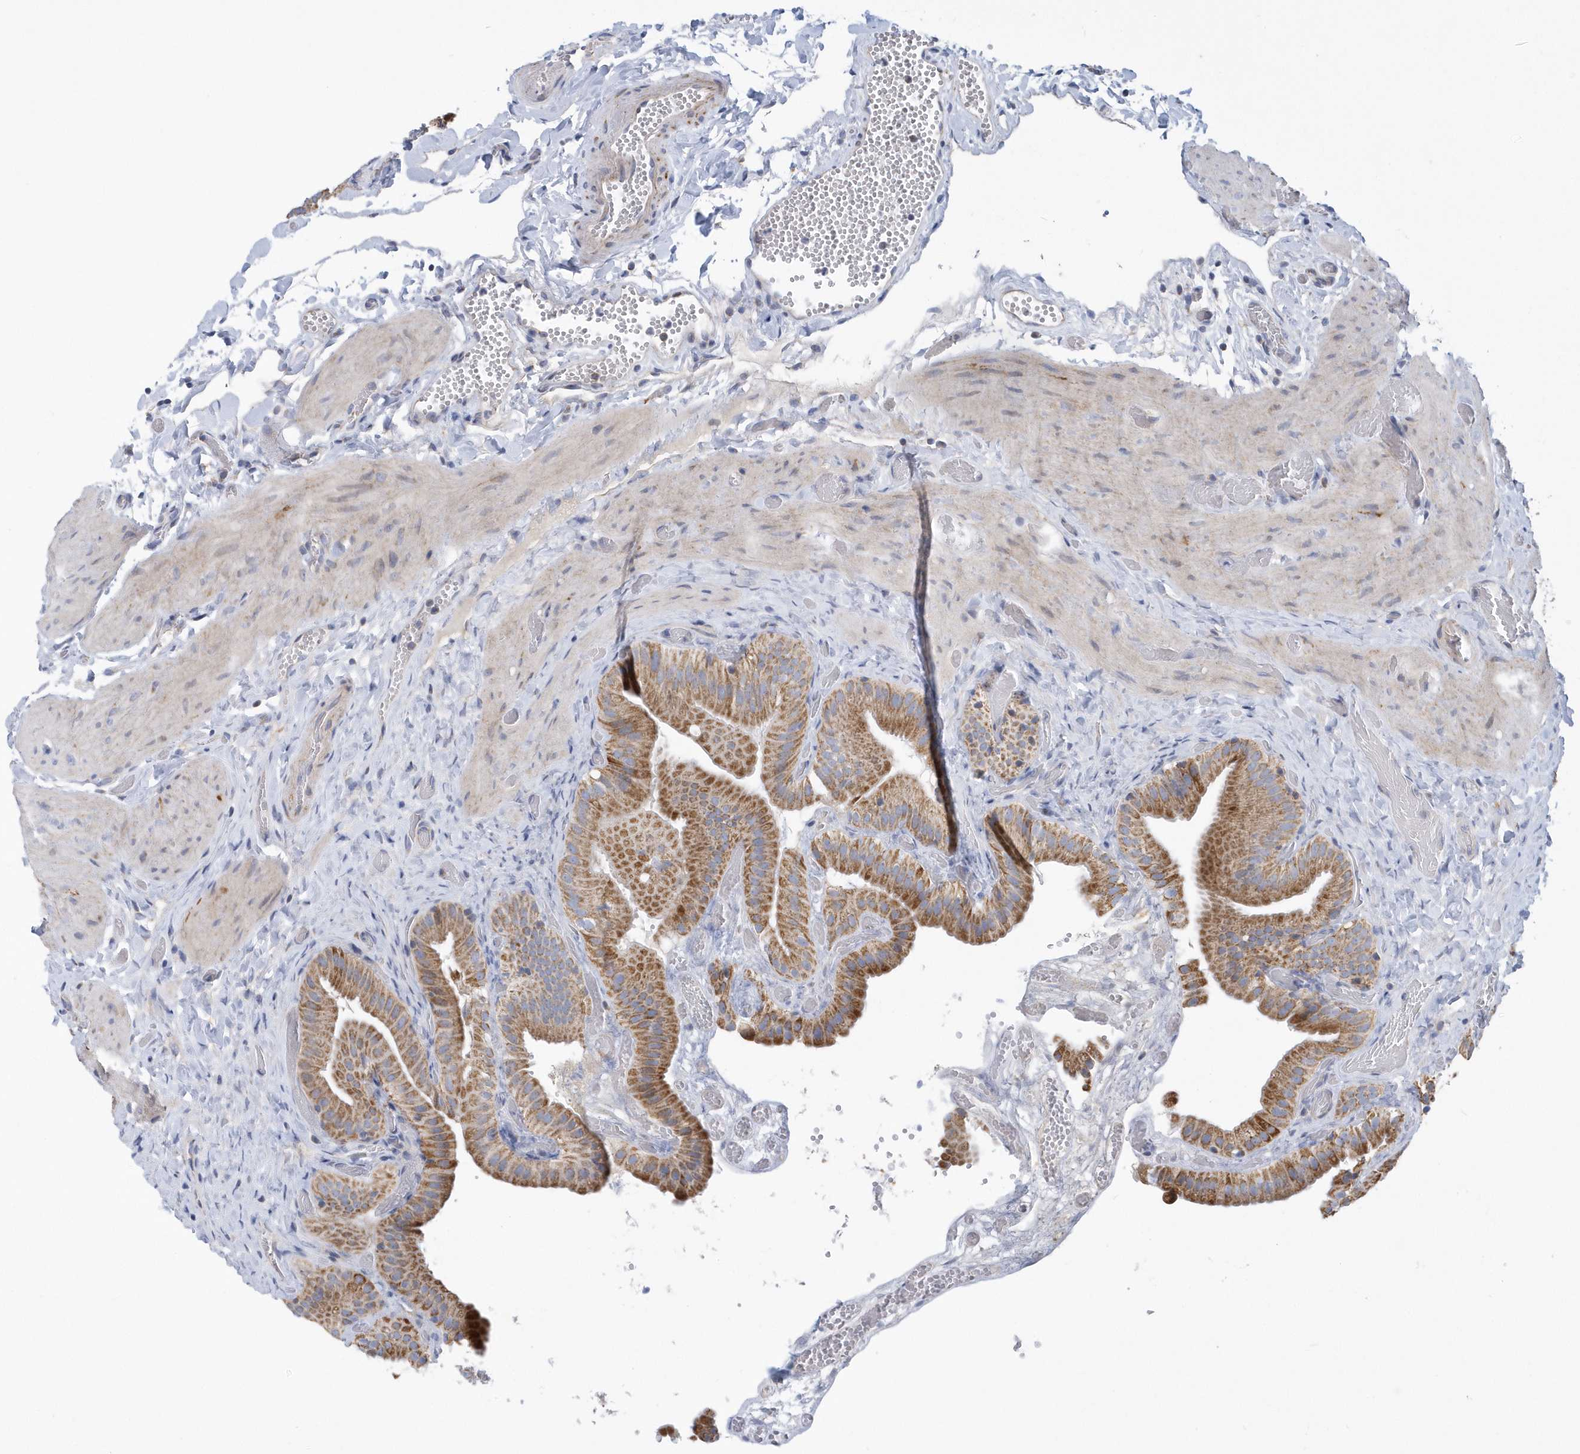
{"staining": {"intensity": "strong", "quantity": ">75%", "location": "cytoplasmic/membranous"}, "tissue": "gallbladder", "cell_type": "Glandular cells", "image_type": "normal", "snomed": [{"axis": "morphology", "description": "Normal tissue, NOS"}, {"axis": "topography", "description": "Gallbladder"}], "caption": "Protein analysis of unremarkable gallbladder demonstrates strong cytoplasmic/membranous expression in about >75% of glandular cells. The staining was performed using DAB to visualize the protein expression in brown, while the nuclei were stained in blue with hematoxylin (Magnification: 20x).", "gene": "VWA5B2", "patient": {"sex": "female", "age": 64}}